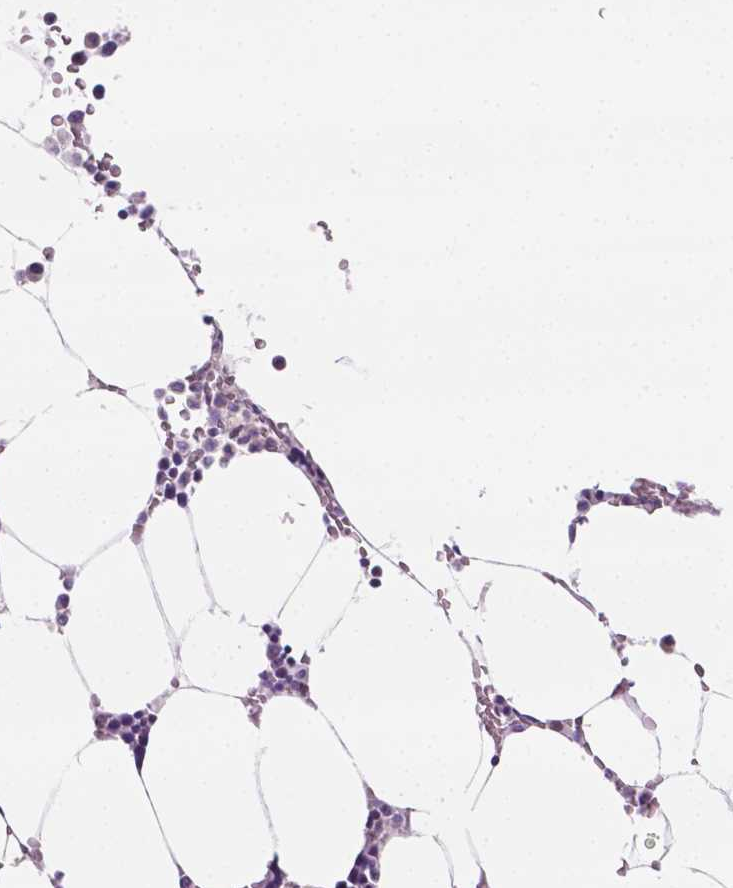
{"staining": {"intensity": "negative", "quantity": "none", "location": "none"}, "tissue": "bone marrow", "cell_type": "Hematopoietic cells", "image_type": "normal", "snomed": [{"axis": "morphology", "description": "Normal tissue, NOS"}, {"axis": "topography", "description": "Bone marrow"}], "caption": "High power microscopy histopathology image of an immunohistochemistry (IHC) micrograph of normal bone marrow, revealing no significant staining in hematopoietic cells.", "gene": "ERF", "patient": {"sex": "female", "age": 52}}